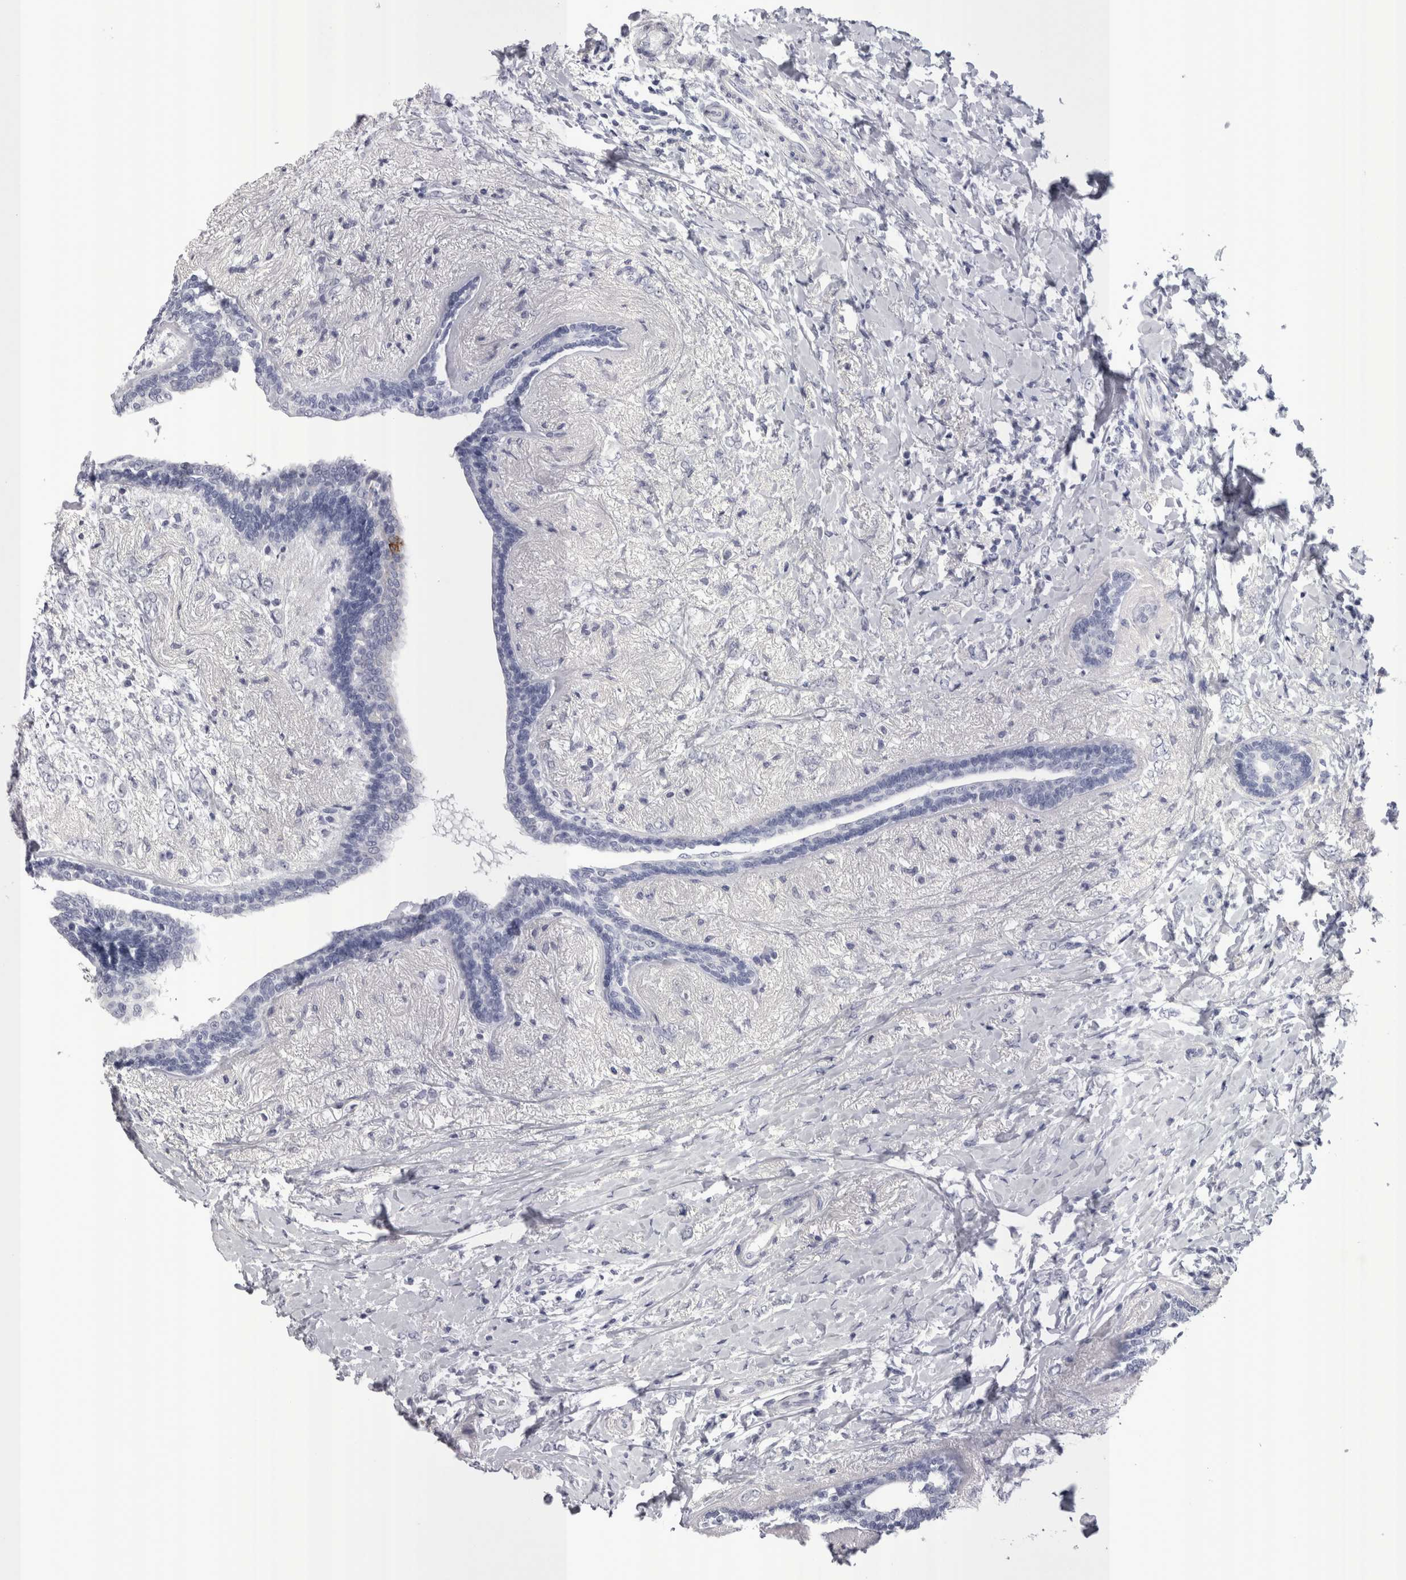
{"staining": {"intensity": "negative", "quantity": "none", "location": "none"}, "tissue": "breast cancer", "cell_type": "Tumor cells", "image_type": "cancer", "snomed": [{"axis": "morphology", "description": "Normal tissue, NOS"}, {"axis": "morphology", "description": "Lobular carcinoma"}, {"axis": "topography", "description": "Breast"}], "caption": "IHC image of neoplastic tissue: breast cancer stained with DAB (3,3'-diaminobenzidine) demonstrates no significant protein expression in tumor cells.", "gene": "PWP2", "patient": {"sex": "female", "age": 47}}